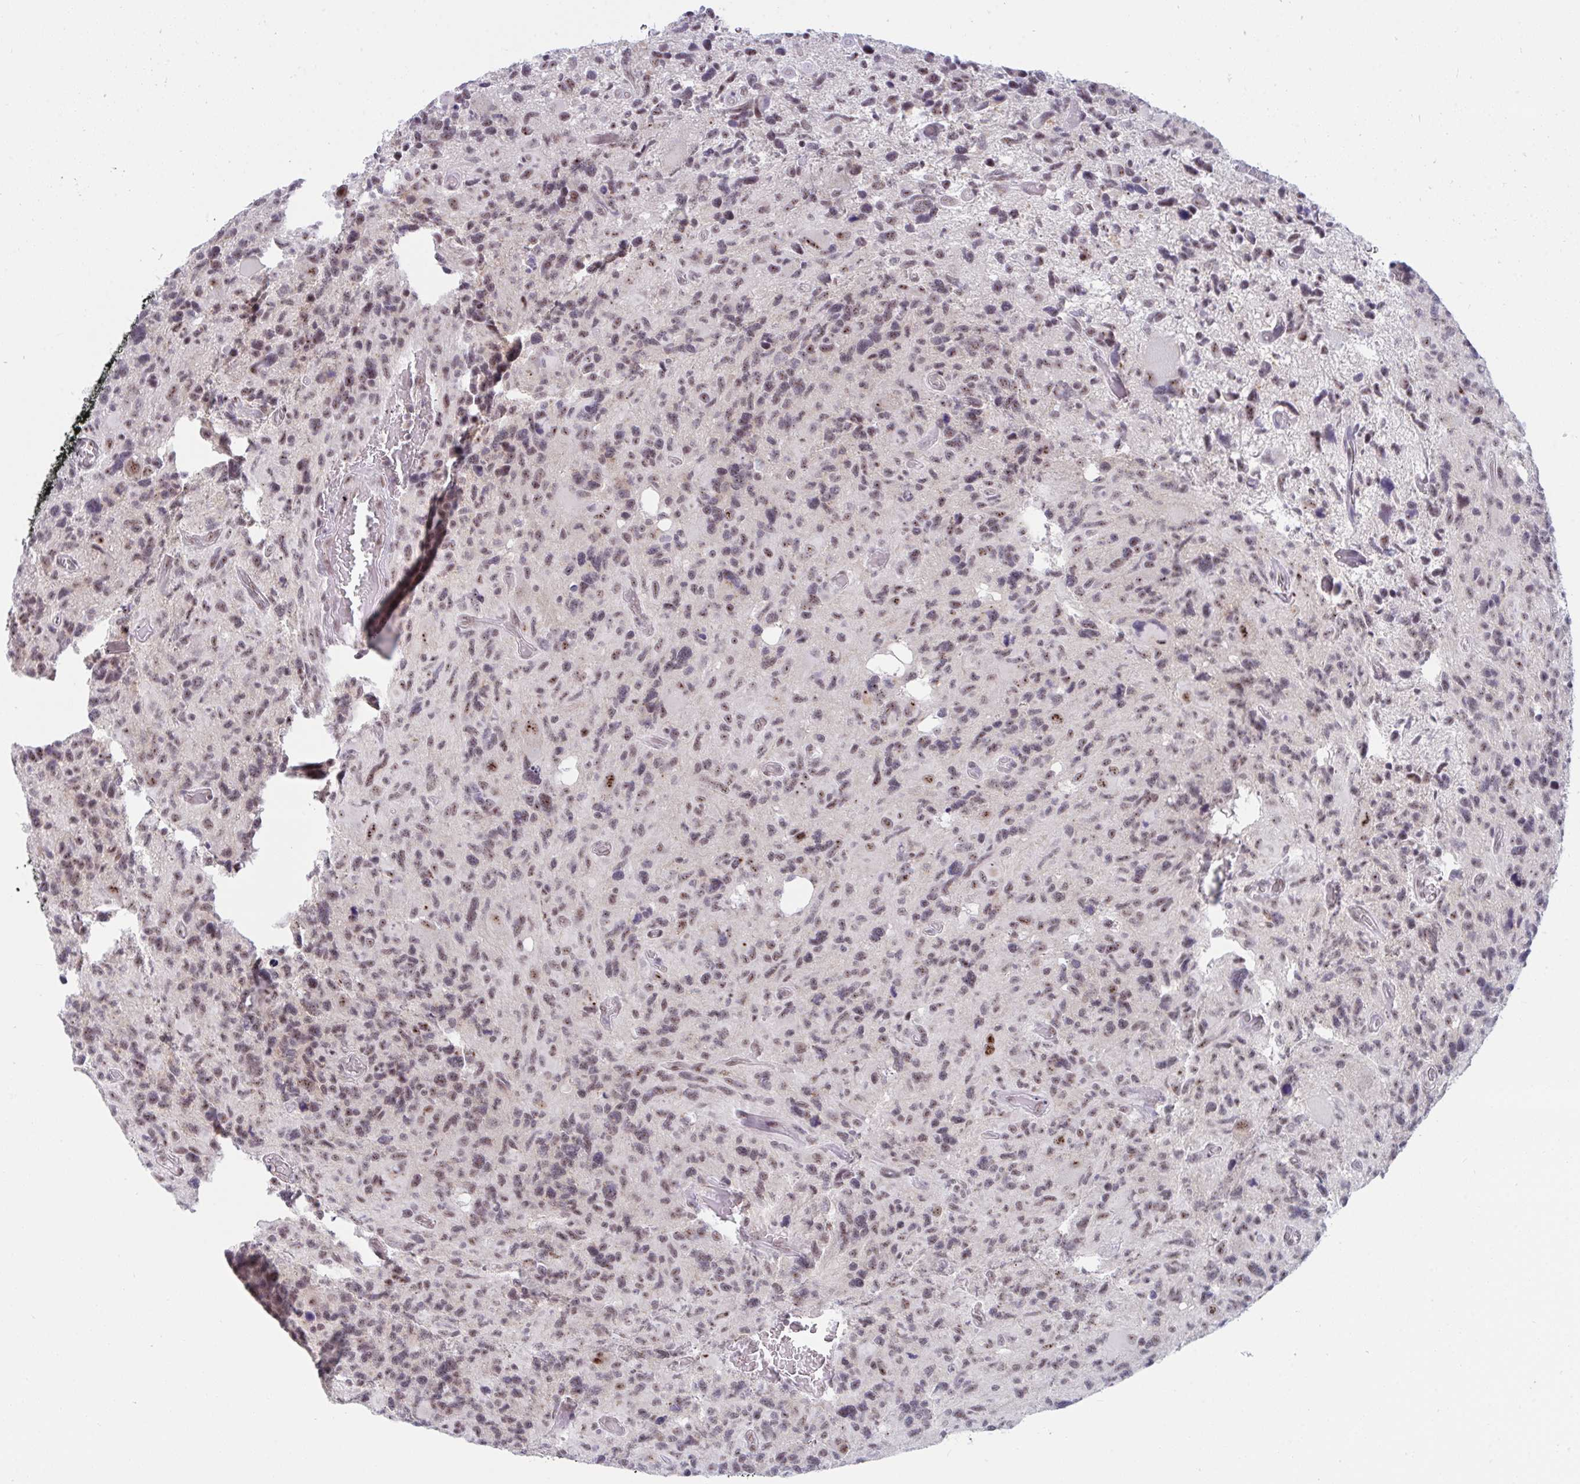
{"staining": {"intensity": "weak", "quantity": ">75%", "location": "nuclear"}, "tissue": "glioma", "cell_type": "Tumor cells", "image_type": "cancer", "snomed": [{"axis": "morphology", "description": "Glioma, malignant, High grade"}, {"axis": "topography", "description": "Brain"}], "caption": "The micrograph reveals staining of glioma, revealing weak nuclear protein positivity (brown color) within tumor cells. The staining was performed using DAB to visualize the protein expression in brown, while the nuclei were stained in blue with hematoxylin (Magnification: 20x).", "gene": "PRR14", "patient": {"sex": "male", "age": 49}}